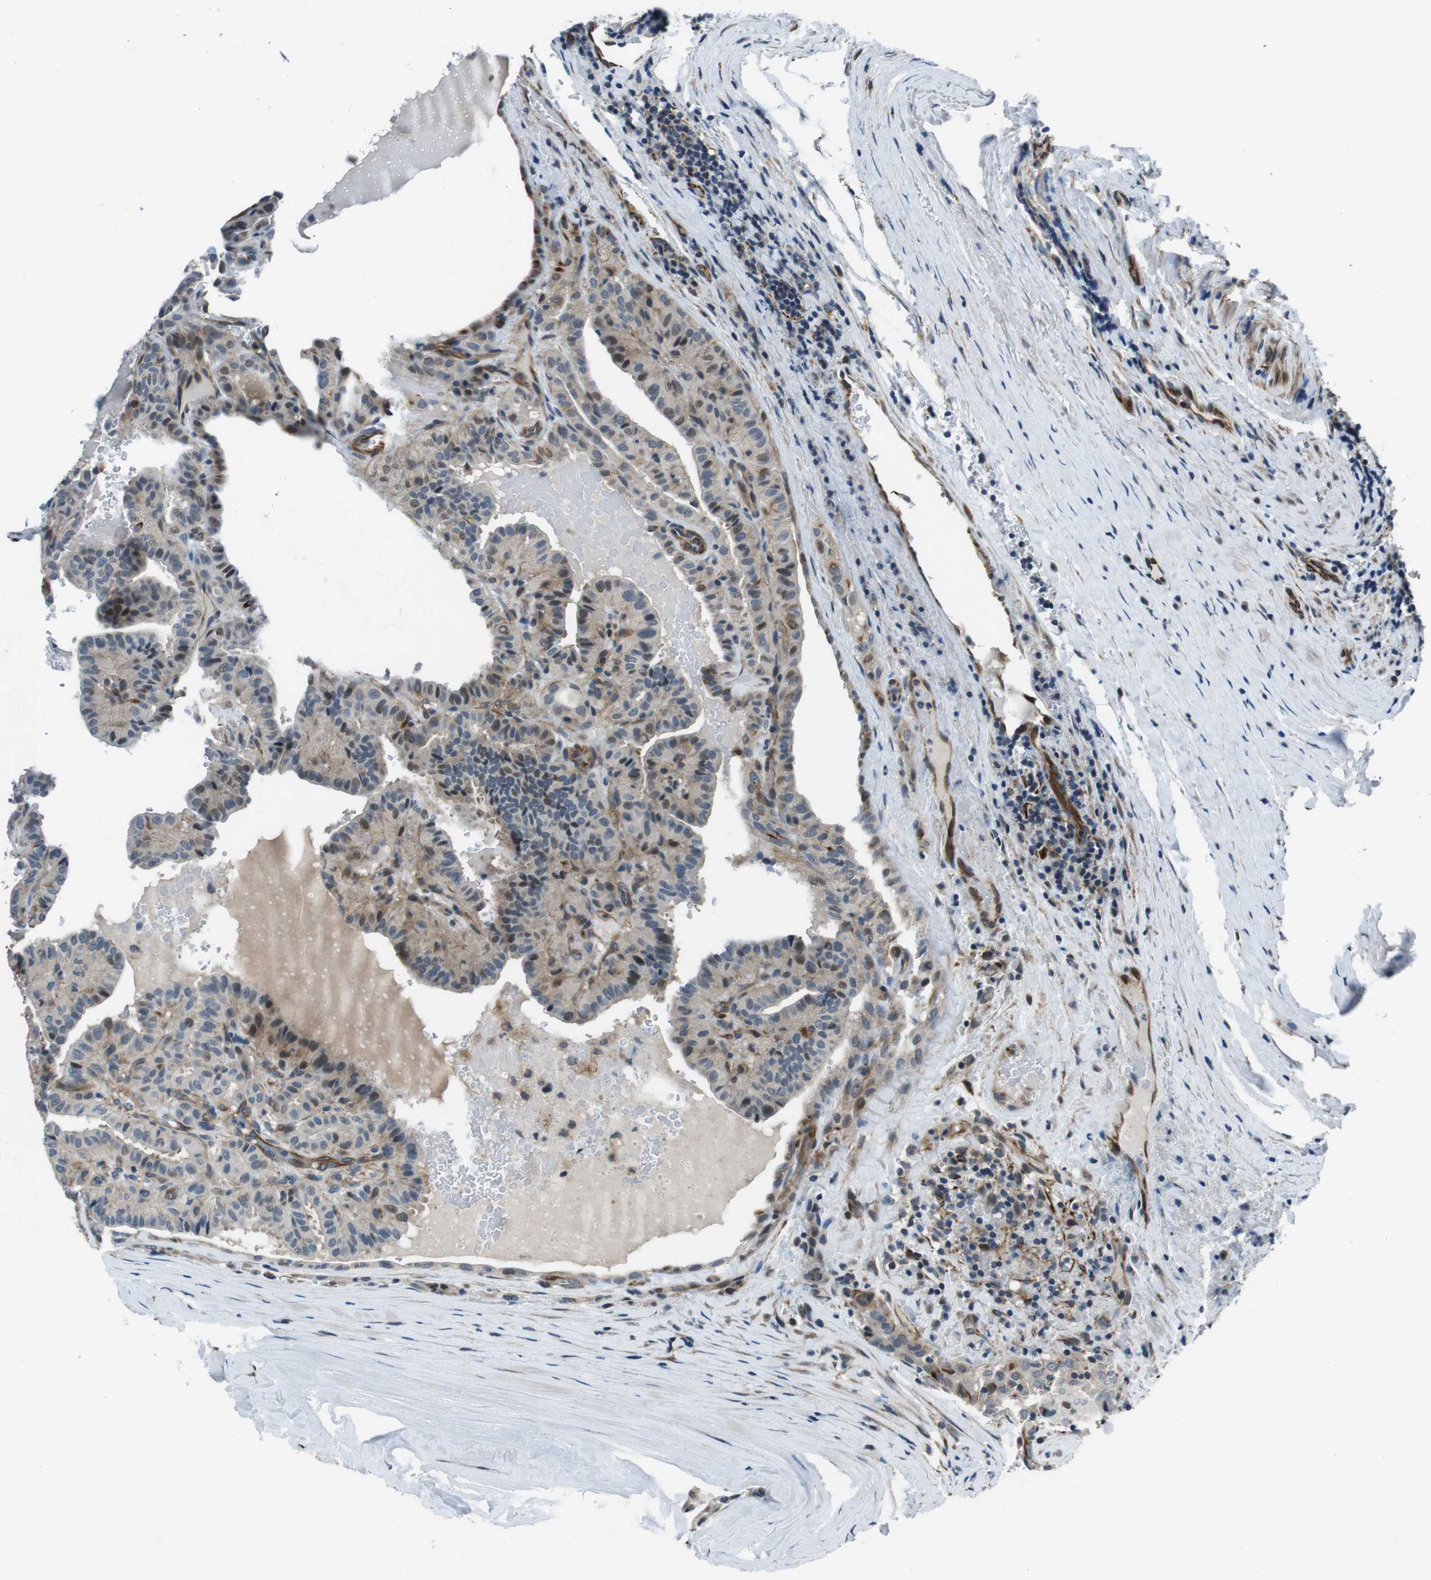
{"staining": {"intensity": "moderate", "quantity": "<25%", "location": "cytoplasmic/membranous,nuclear"}, "tissue": "thyroid cancer", "cell_type": "Tumor cells", "image_type": "cancer", "snomed": [{"axis": "morphology", "description": "Papillary adenocarcinoma, NOS"}, {"axis": "topography", "description": "Thyroid gland"}], "caption": "A brown stain labels moderate cytoplasmic/membranous and nuclear expression of a protein in human thyroid cancer (papillary adenocarcinoma) tumor cells.", "gene": "LRRC49", "patient": {"sex": "male", "age": 77}}